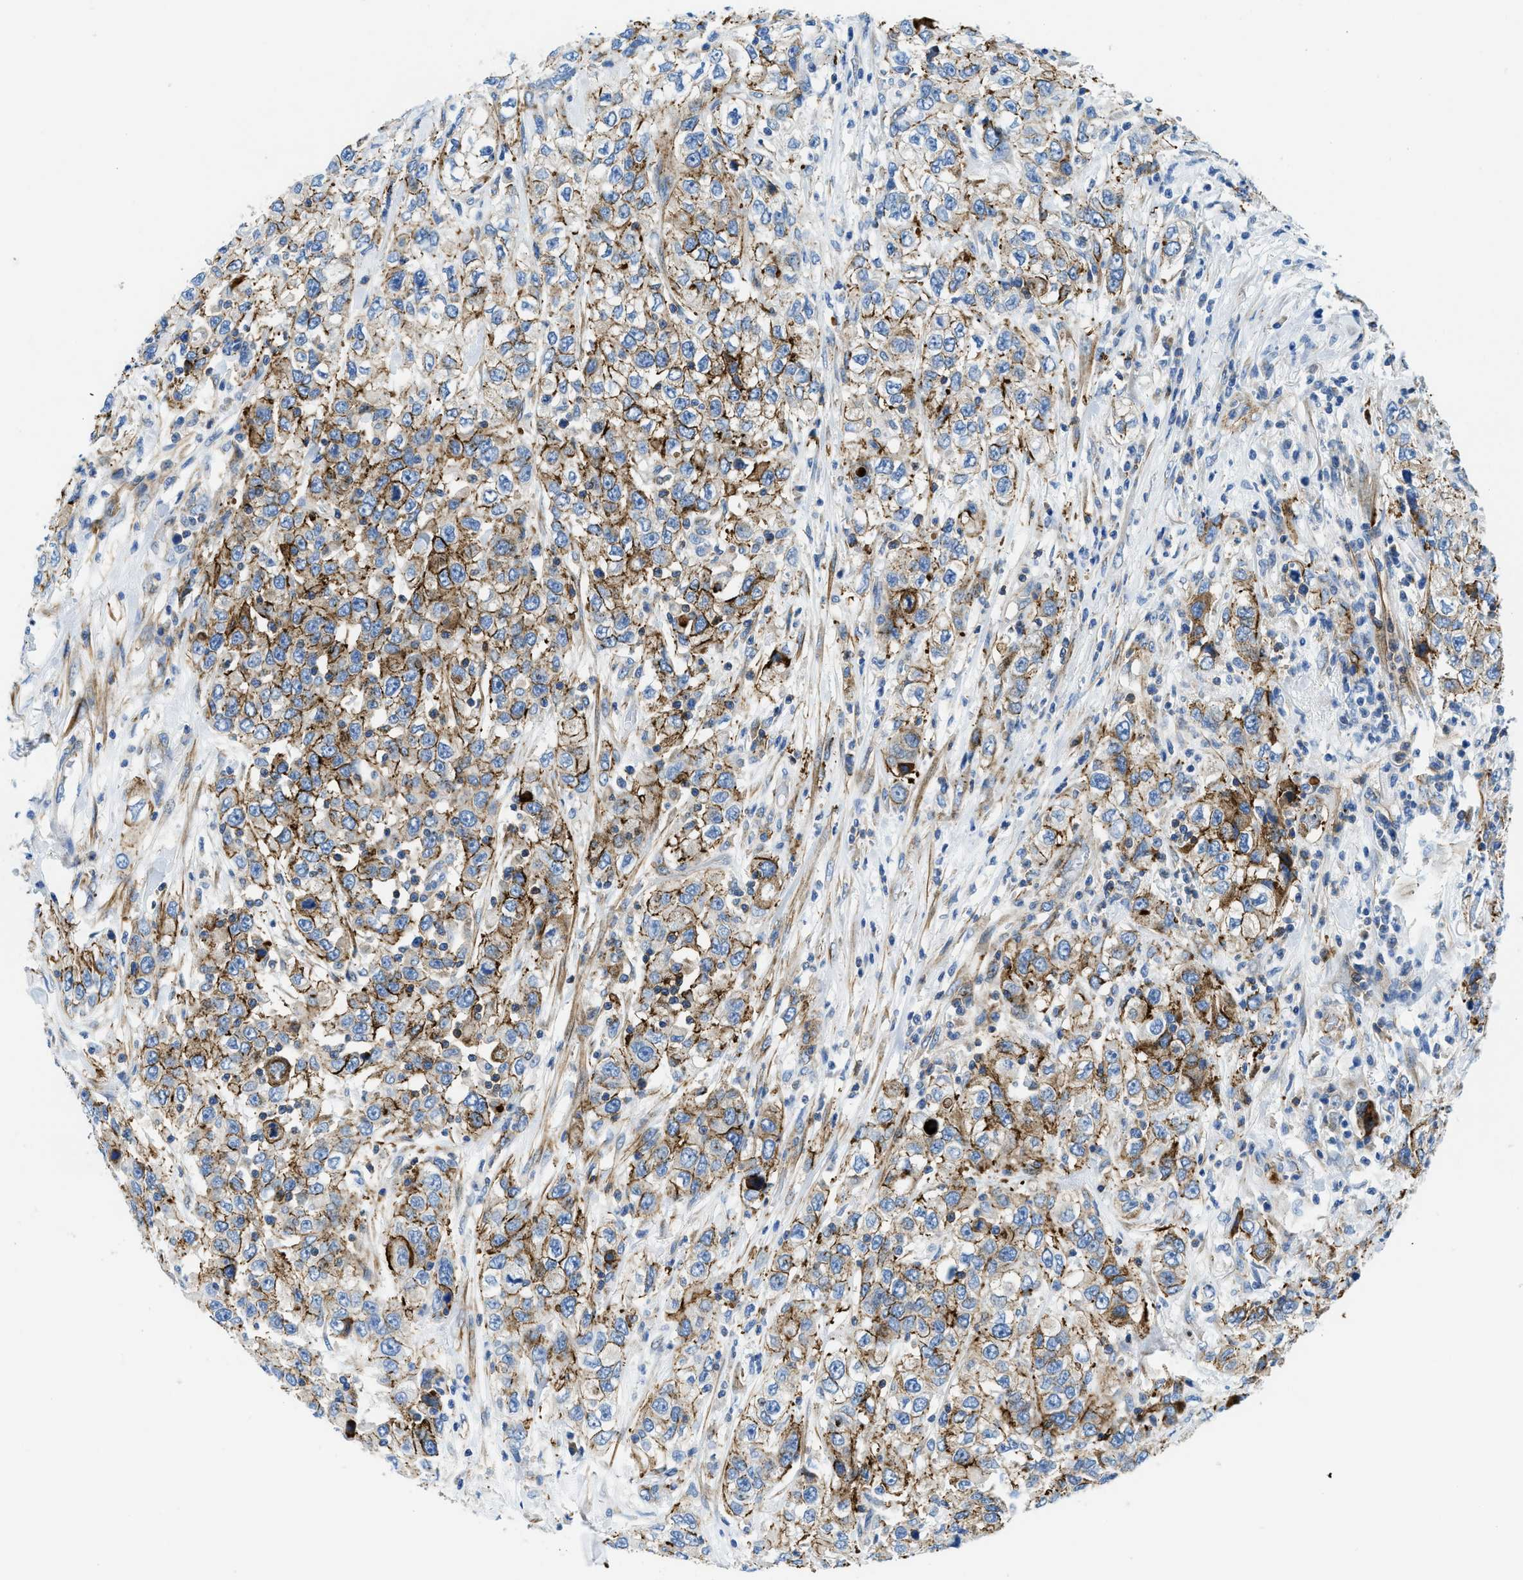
{"staining": {"intensity": "strong", "quantity": ">75%", "location": "cytoplasmic/membranous"}, "tissue": "urothelial cancer", "cell_type": "Tumor cells", "image_type": "cancer", "snomed": [{"axis": "morphology", "description": "Urothelial carcinoma, High grade"}, {"axis": "topography", "description": "Urinary bladder"}], "caption": "Urothelial cancer stained with DAB immunohistochemistry (IHC) exhibits high levels of strong cytoplasmic/membranous positivity in approximately >75% of tumor cells.", "gene": "CUTA", "patient": {"sex": "female", "age": 80}}